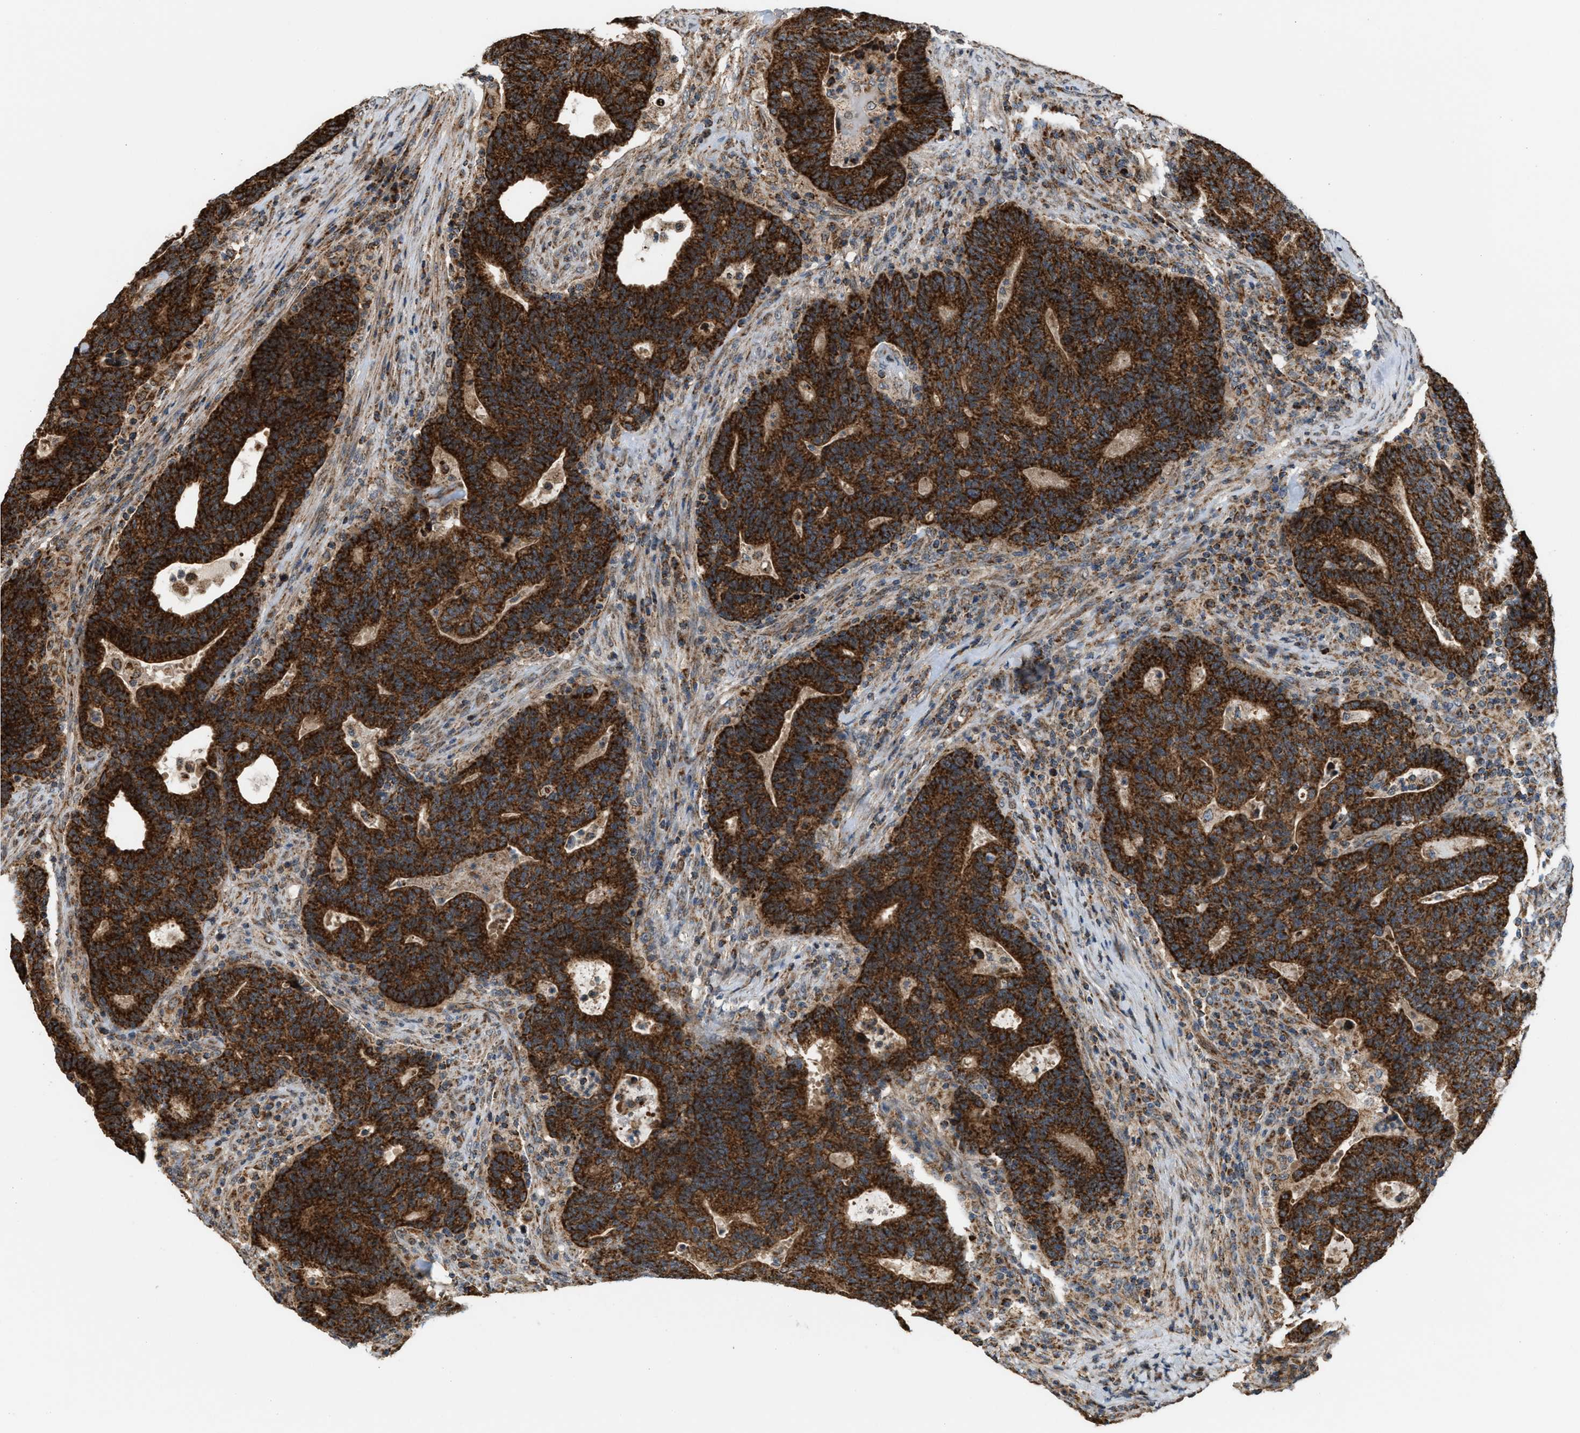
{"staining": {"intensity": "strong", "quantity": ">75%", "location": "cytoplasmic/membranous"}, "tissue": "colorectal cancer", "cell_type": "Tumor cells", "image_type": "cancer", "snomed": [{"axis": "morphology", "description": "Adenocarcinoma, NOS"}, {"axis": "topography", "description": "Colon"}], "caption": "Protein analysis of adenocarcinoma (colorectal) tissue reveals strong cytoplasmic/membranous positivity in about >75% of tumor cells.", "gene": "SGSM2", "patient": {"sex": "female", "age": 75}}